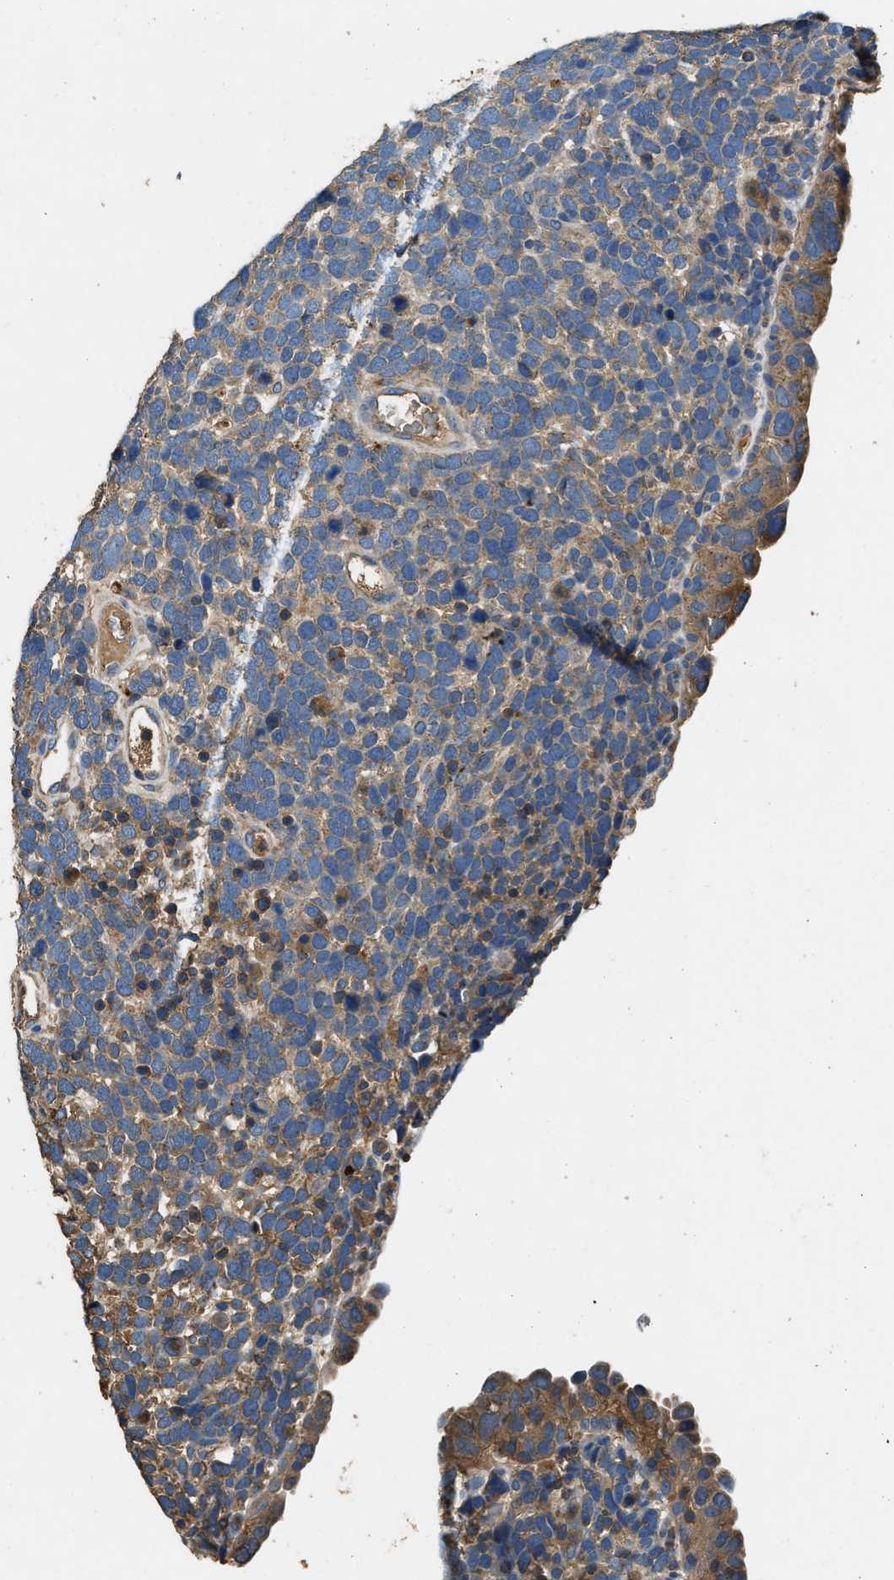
{"staining": {"intensity": "weak", "quantity": ">75%", "location": "cytoplasmic/membranous"}, "tissue": "urothelial cancer", "cell_type": "Tumor cells", "image_type": "cancer", "snomed": [{"axis": "morphology", "description": "Urothelial carcinoma, High grade"}, {"axis": "topography", "description": "Urinary bladder"}], "caption": "A high-resolution micrograph shows immunohistochemistry staining of high-grade urothelial carcinoma, which exhibits weak cytoplasmic/membranous positivity in about >75% of tumor cells. (DAB (3,3'-diaminobenzidine) IHC with brightfield microscopy, high magnification).", "gene": "BLOC1S1", "patient": {"sex": "female", "age": 82}}